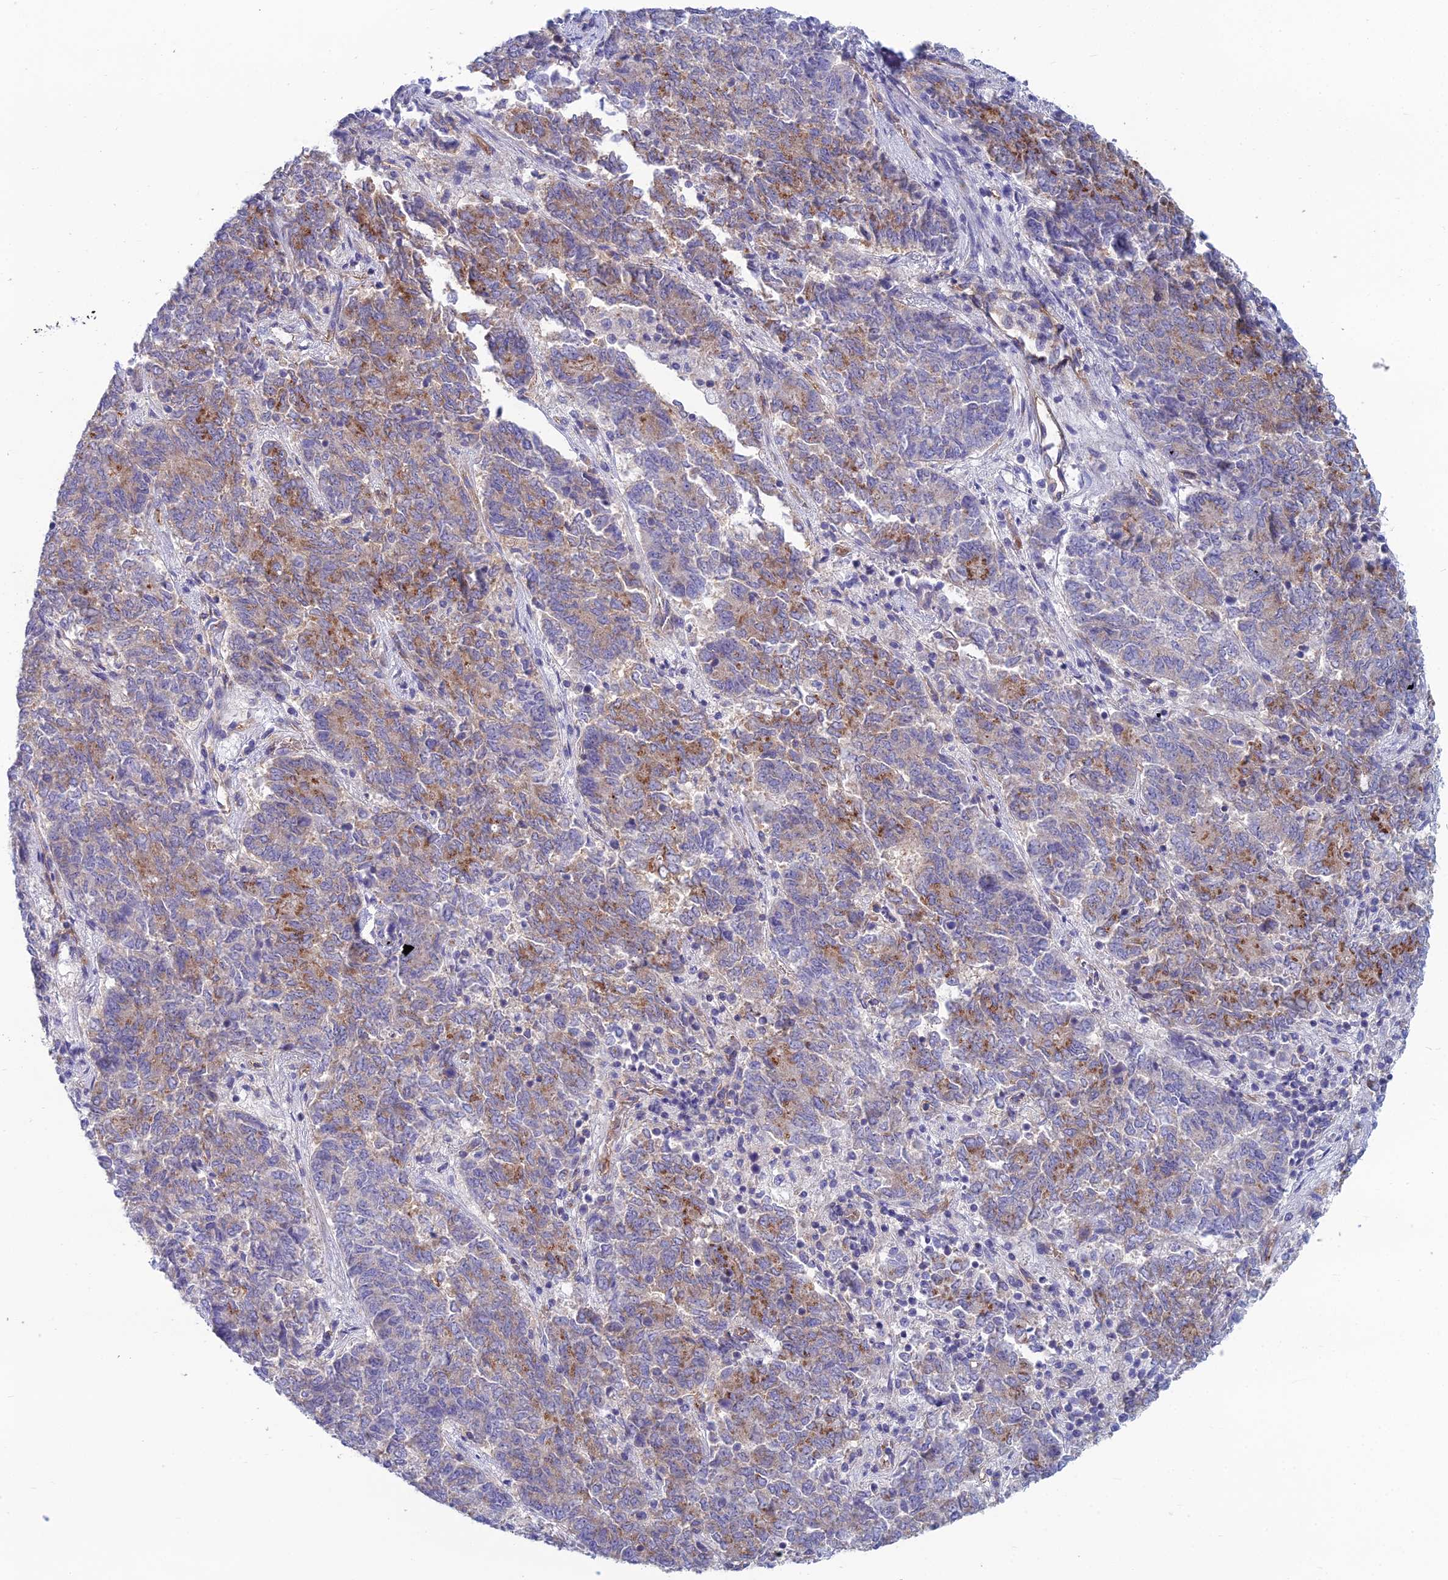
{"staining": {"intensity": "moderate", "quantity": "25%-75%", "location": "cytoplasmic/membranous"}, "tissue": "endometrial cancer", "cell_type": "Tumor cells", "image_type": "cancer", "snomed": [{"axis": "morphology", "description": "Adenocarcinoma, NOS"}, {"axis": "topography", "description": "Endometrium"}], "caption": "Endometrial cancer (adenocarcinoma) stained with immunohistochemistry (IHC) reveals moderate cytoplasmic/membranous positivity in about 25%-75% of tumor cells.", "gene": "ZNF564", "patient": {"sex": "female", "age": 80}}